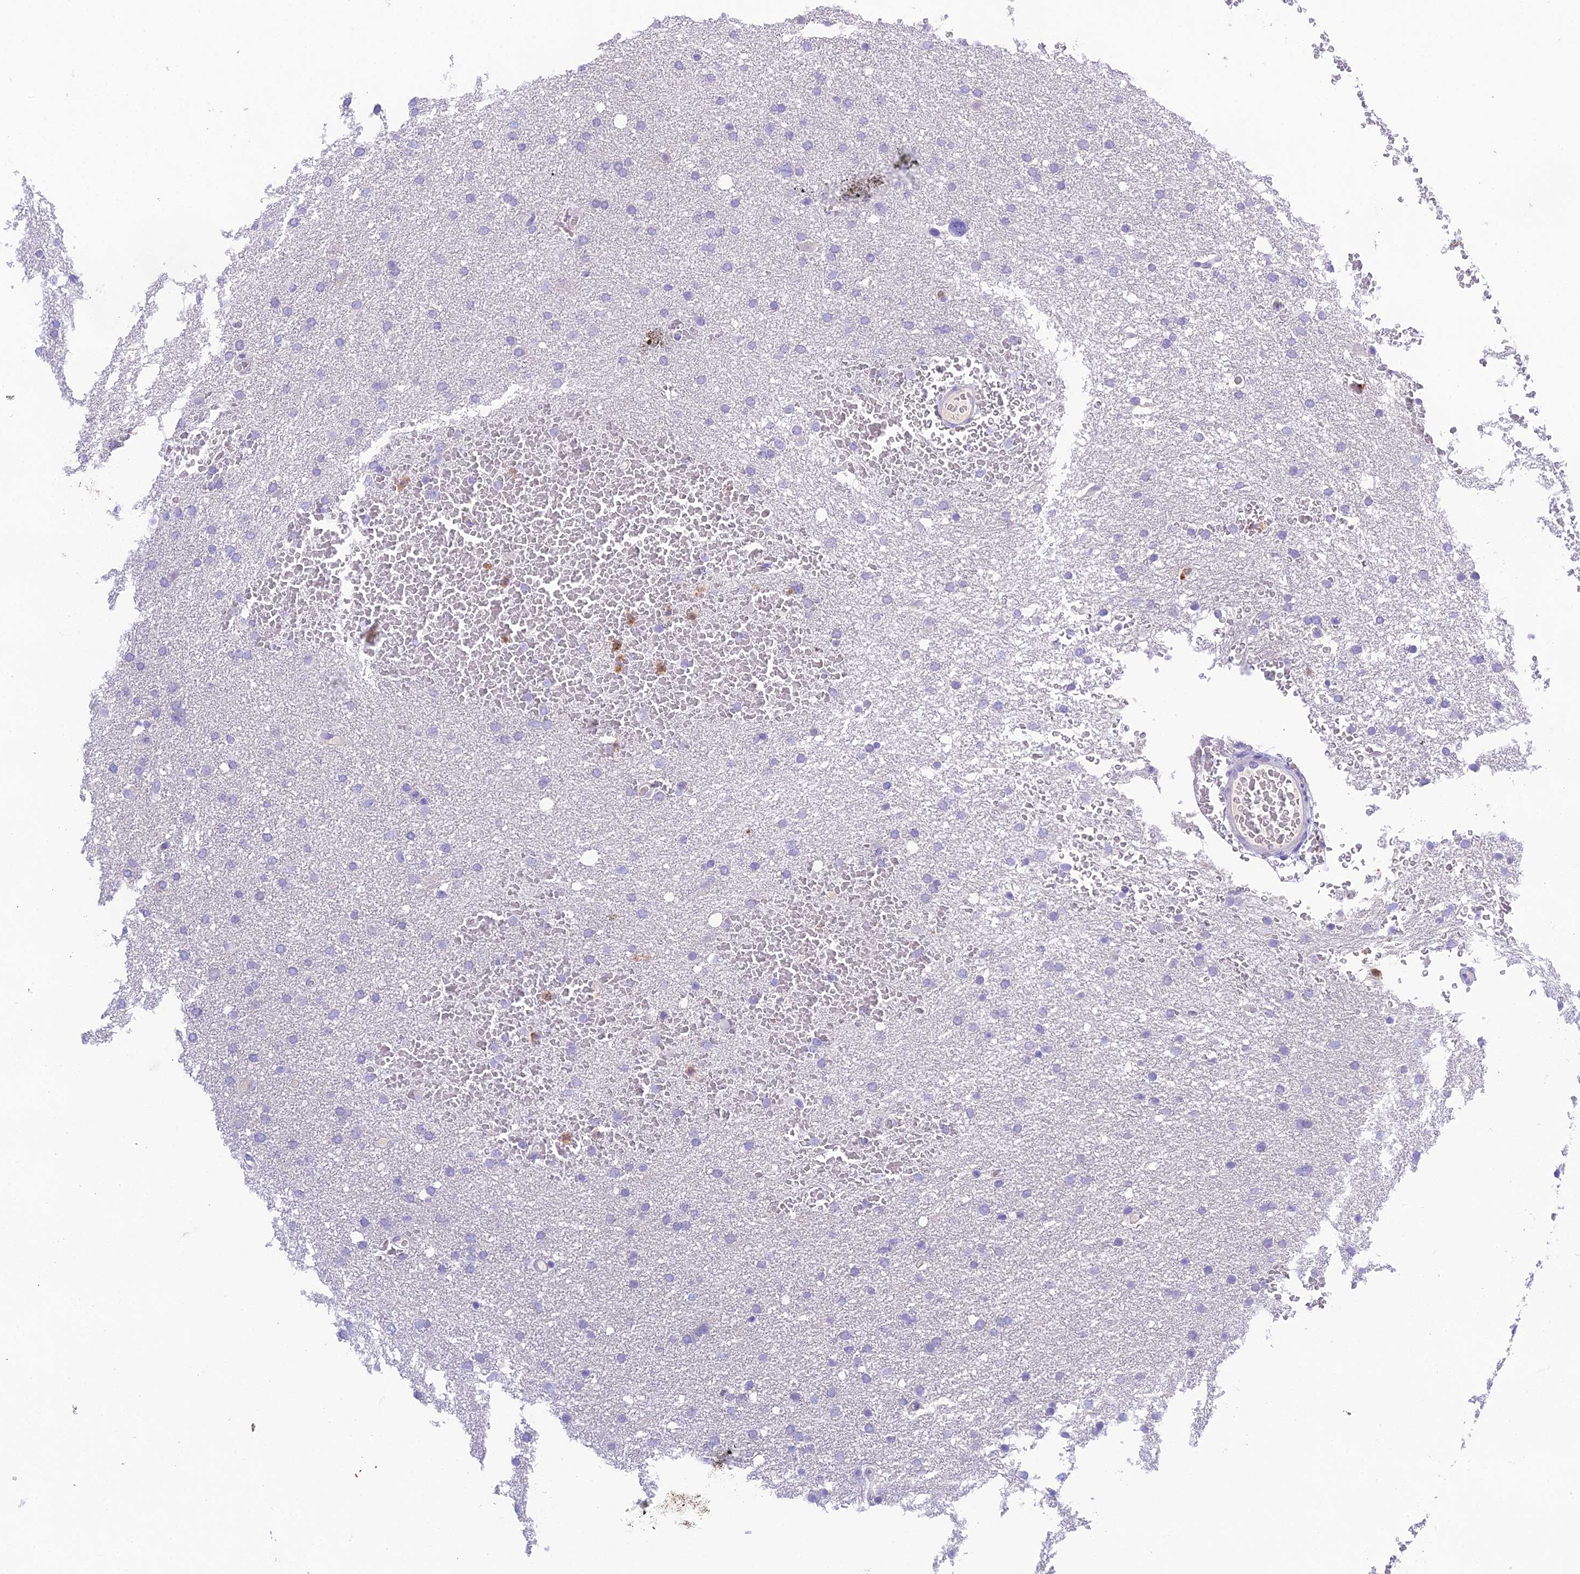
{"staining": {"intensity": "negative", "quantity": "none", "location": "none"}, "tissue": "glioma", "cell_type": "Tumor cells", "image_type": "cancer", "snomed": [{"axis": "morphology", "description": "Glioma, malignant, High grade"}, {"axis": "topography", "description": "Cerebral cortex"}], "caption": "This is an immunohistochemistry photomicrograph of high-grade glioma (malignant). There is no expression in tumor cells.", "gene": "KIAA0408", "patient": {"sex": "female", "age": 36}}